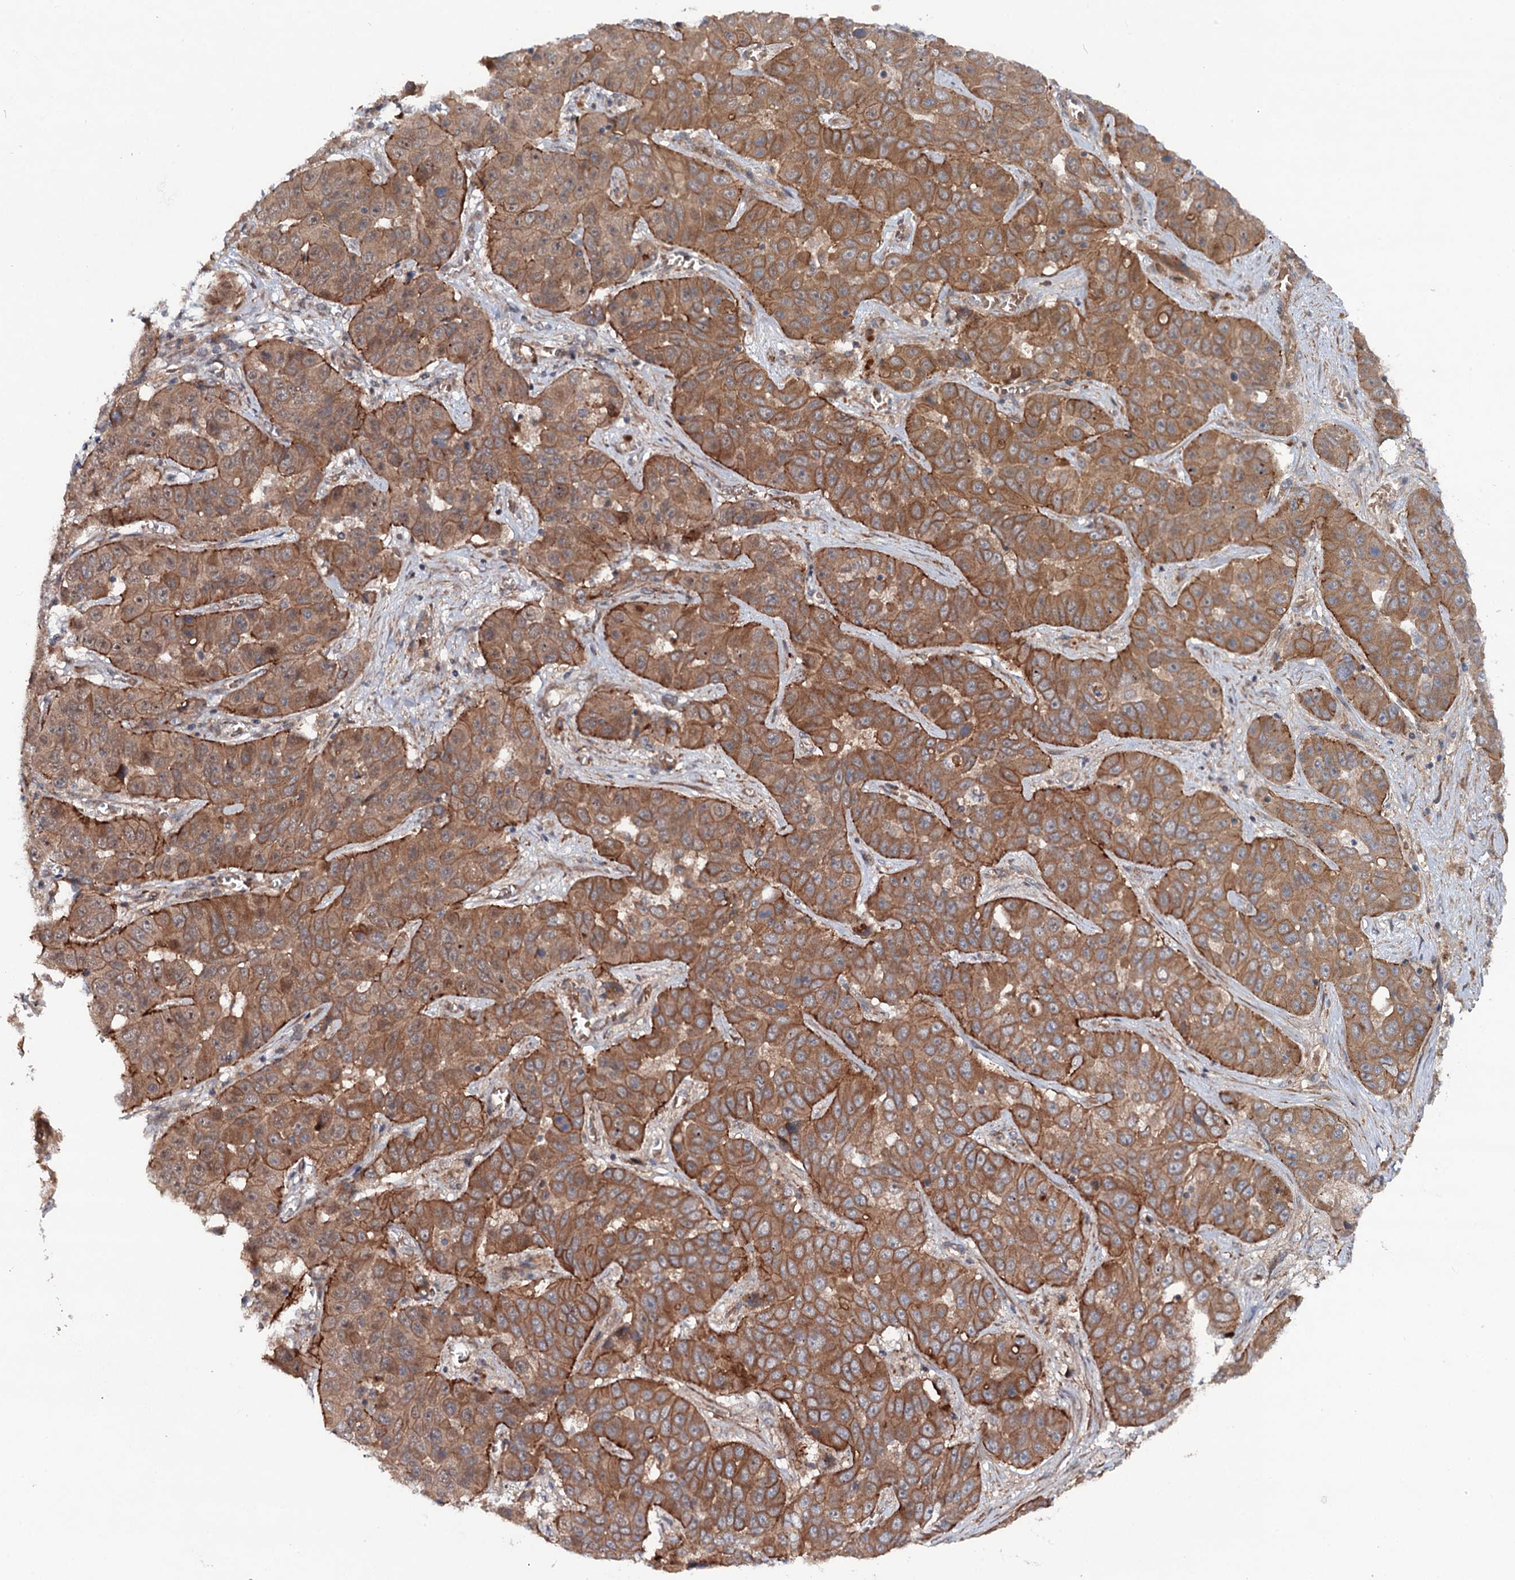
{"staining": {"intensity": "moderate", "quantity": ">75%", "location": "cytoplasmic/membranous"}, "tissue": "liver cancer", "cell_type": "Tumor cells", "image_type": "cancer", "snomed": [{"axis": "morphology", "description": "Cholangiocarcinoma"}, {"axis": "topography", "description": "Liver"}], "caption": "Liver cancer stained with a brown dye exhibits moderate cytoplasmic/membranous positive positivity in about >75% of tumor cells.", "gene": "ADGRG4", "patient": {"sex": "female", "age": 52}}